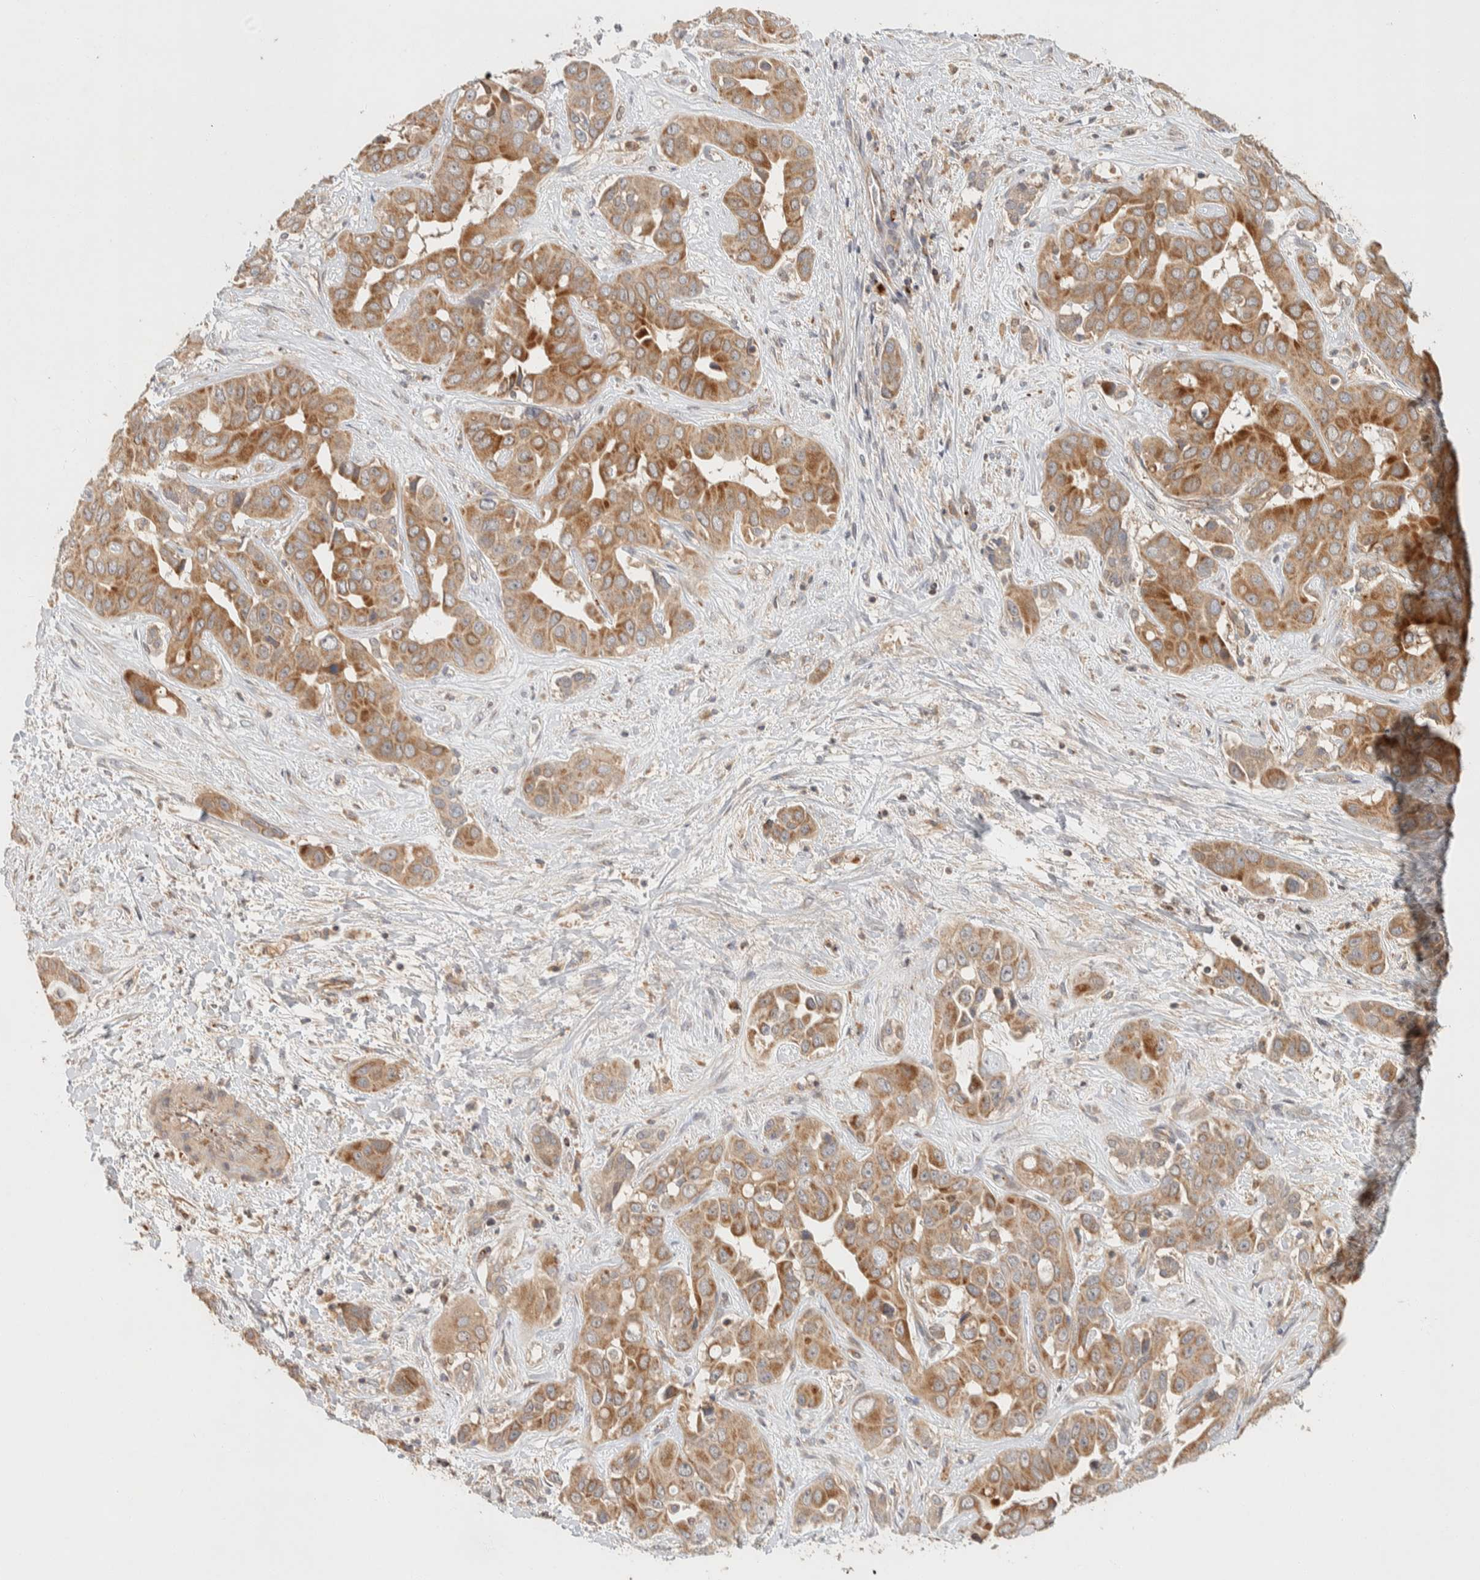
{"staining": {"intensity": "moderate", "quantity": ">75%", "location": "cytoplasmic/membranous"}, "tissue": "liver cancer", "cell_type": "Tumor cells", "image_type": "cancer", "snomed": [{"axis": "morphology", "description": "Cholangiocarcinoma"}, {"axis": "topography", "description": "Liver"}], "caption": "Immunohistochemistry (IHC) of liver cancer (cholangiocarcinoma) displays medium levels of moderate cytoplasmic/membranous positivity in approximately >75% of tumor cells. (DAB IHC, brown staining for protein, blue staining for nuclei).", "gene": "KIF9", "patient": {"sex": "female", "age": 52}}